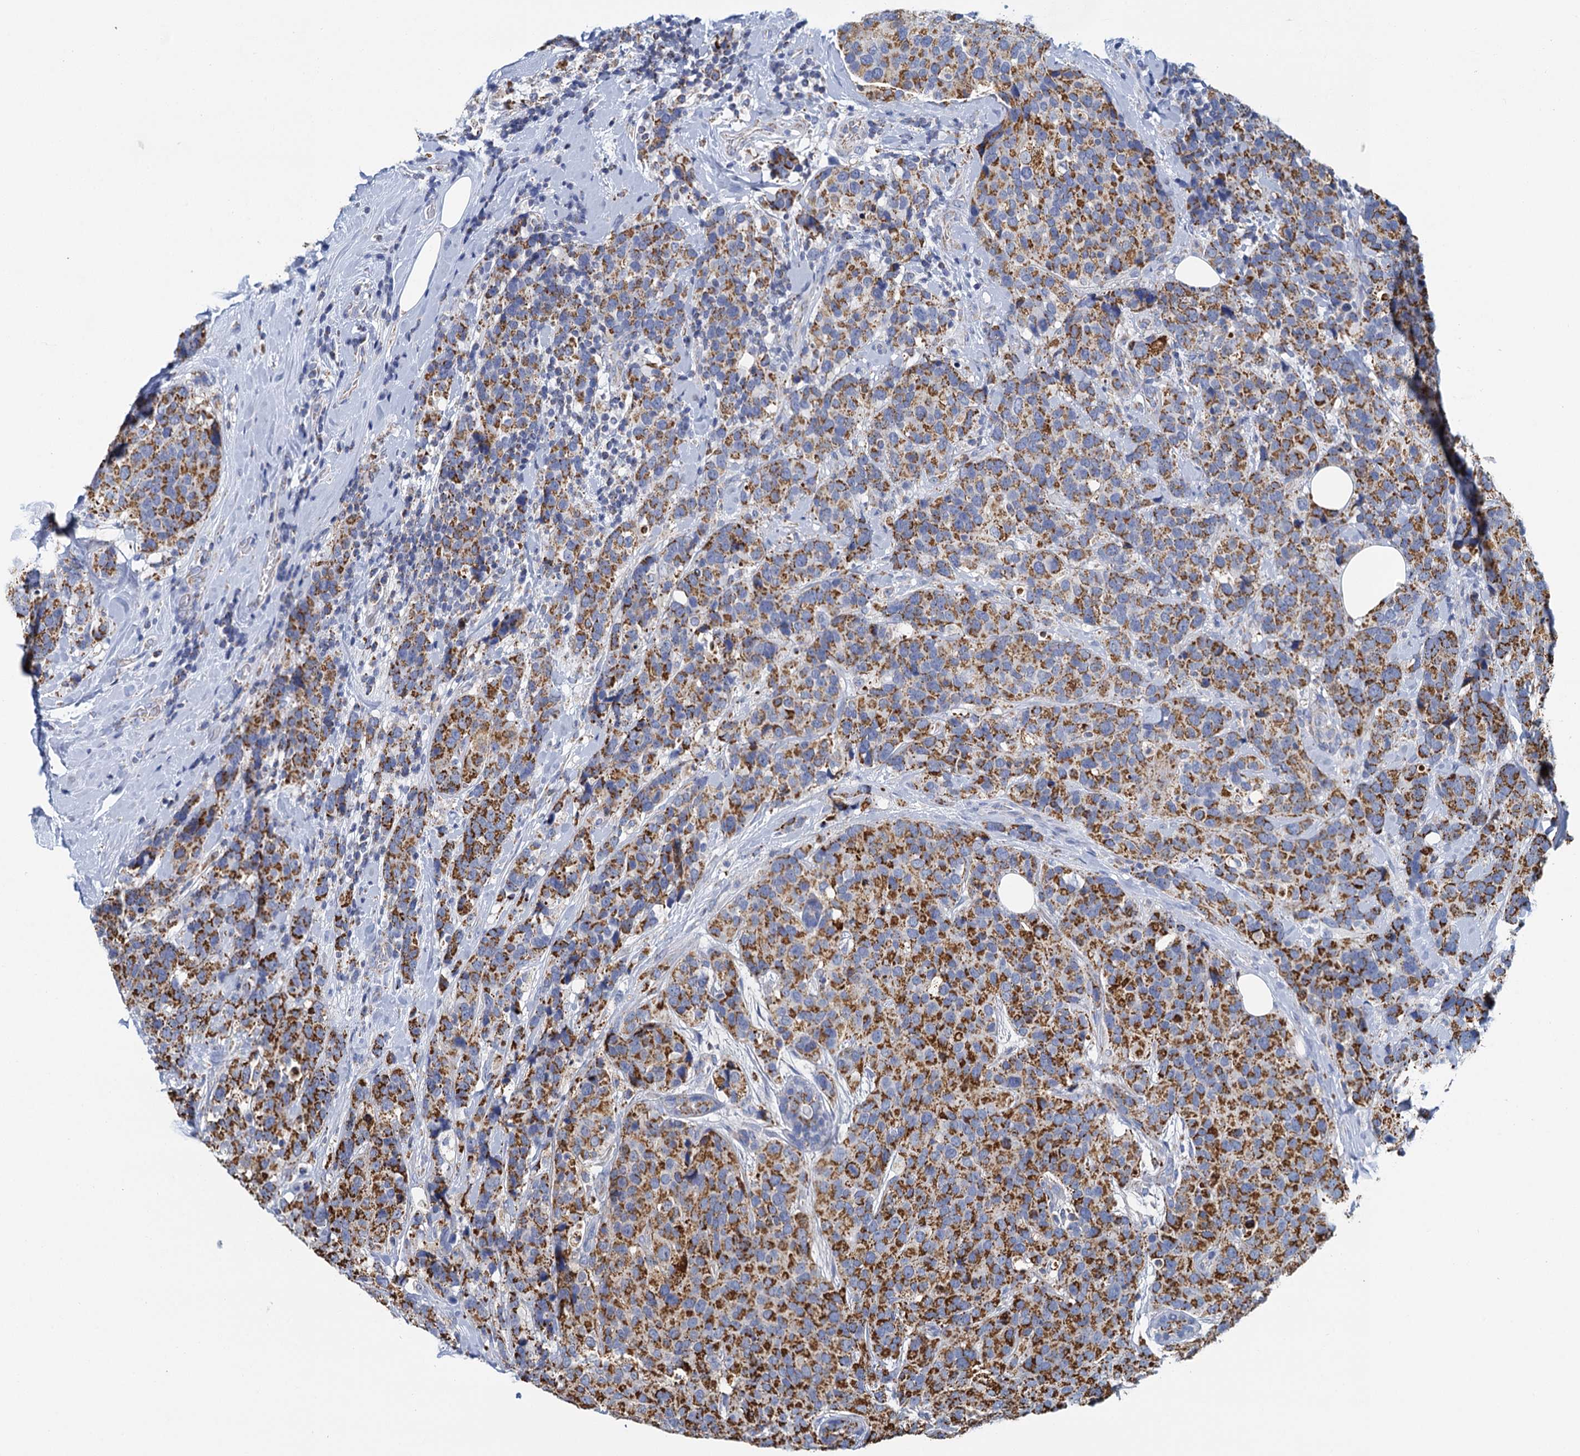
{"staining": {"intensity": "strong", "quantity": ">75%", "location": "cytoplasmic/membranous"}, "tissue": "breast cancer", "cell_type": "Tumor cells", "image_type": "cancer", "snomed": [{"axis": "morphology", "description": "Lobular carcinoma"}, {"axis": "topography", "description": "Breast"}], "caption": "A photomicrograph showing strong cytoplasmic/membranous positivity in about >75% of tumor cells in breast lobular carcinoma, as visualized by brown immunohistochemical staining.", "gene": "CCP110", "patient": {"sex": "female", "age": 59}}